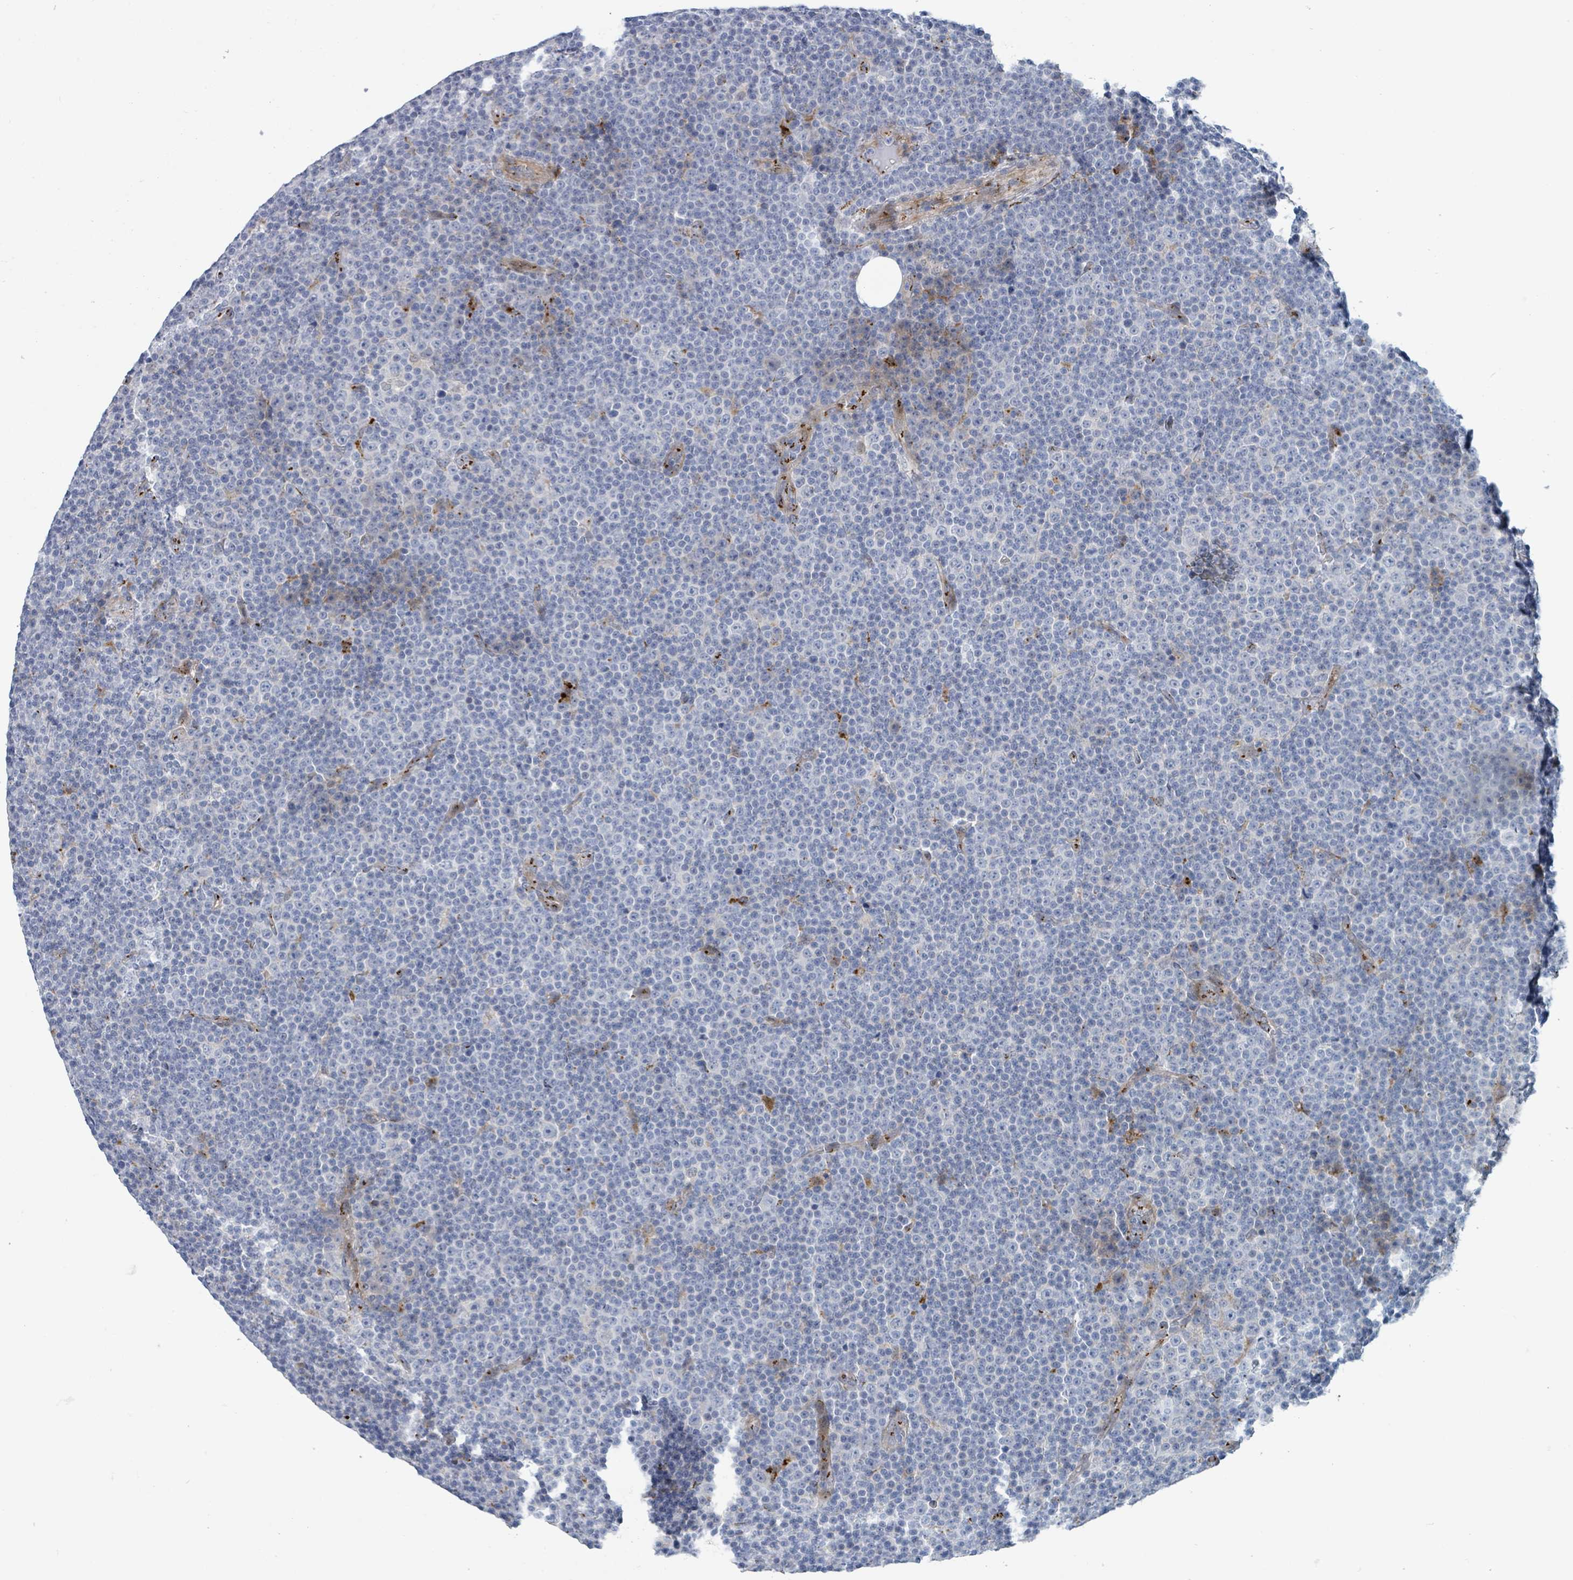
{"staining": {"intensity": "negative", "quantity": "none", "location": "none"}, "tissue": "lymphoma", "cell_type": "Tumor cells", "image_type": "cancer", "snomed": [{"axis": "morphology", "description": "Malignant lymphoma, non-Hodgkin's type, Low grade"}, {"axis": "topography", "description": "Lymph node"}], "caption": "Photomicrograph shows no protein positivity in tumor cells of low-grade malignant lymphoma, non-Hodgkin's type tissue.", "gene": "DCAF5", "patient": {"sex": "female", "age": 67}}